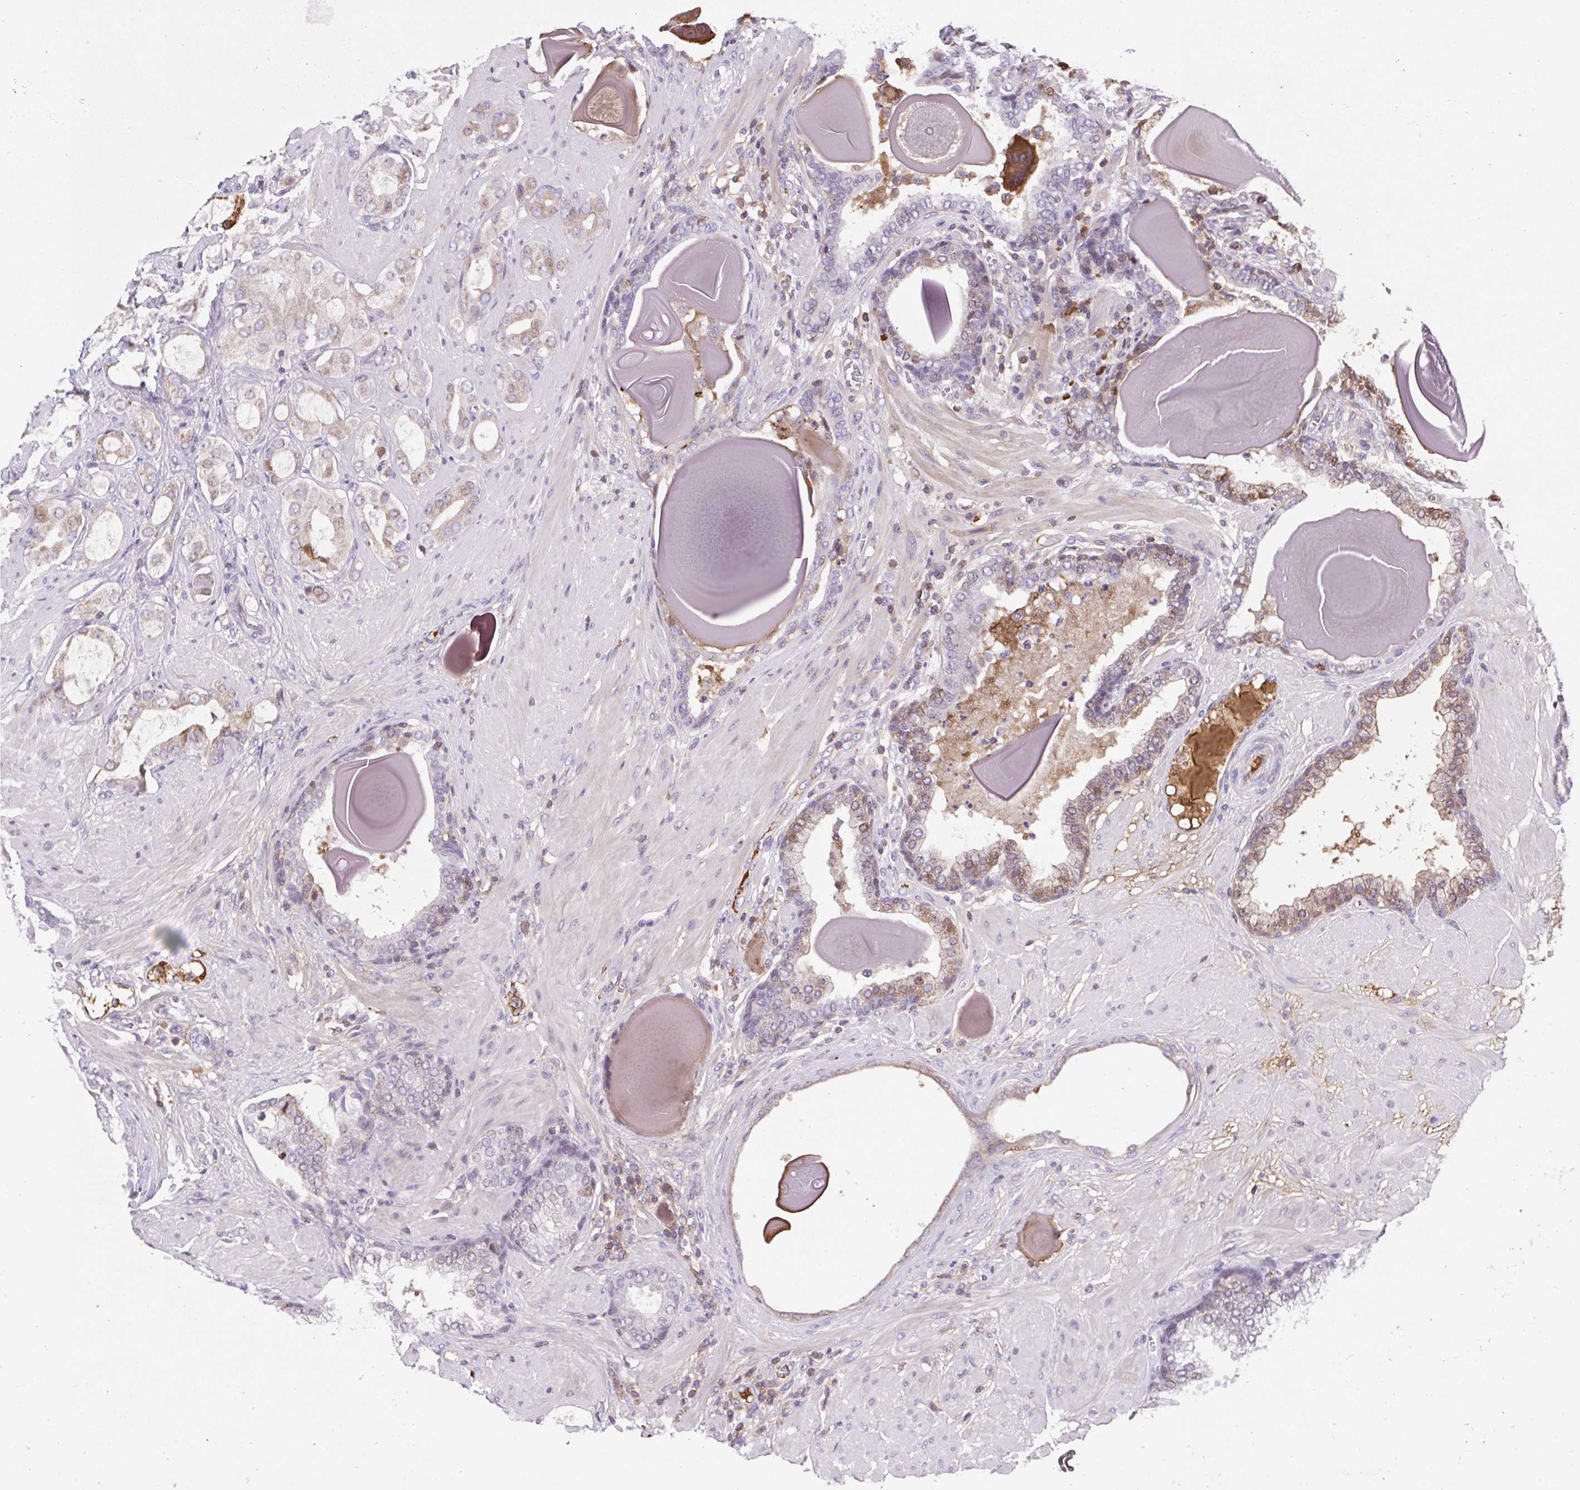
{"staining": {"intensity": "negative", "quantity": "none", "location": "none"}, "tissue": "prostate cancer", "cell_type": "Tumor cells", "image_type": "cancer", "snomed": [{"axis": "morphology", "description": "Adenocarcinoma, Low grade"}, {"axis": "topography", "description": "Prostate"}], "caption": "Tumor cells show no significant protein positivity in prostate low-grade adenocarcinoma. (DAB IHC with hematoxylin counter stain).", "gene": "TPRG1", "patient": {"sex": "male", "age": 57}}